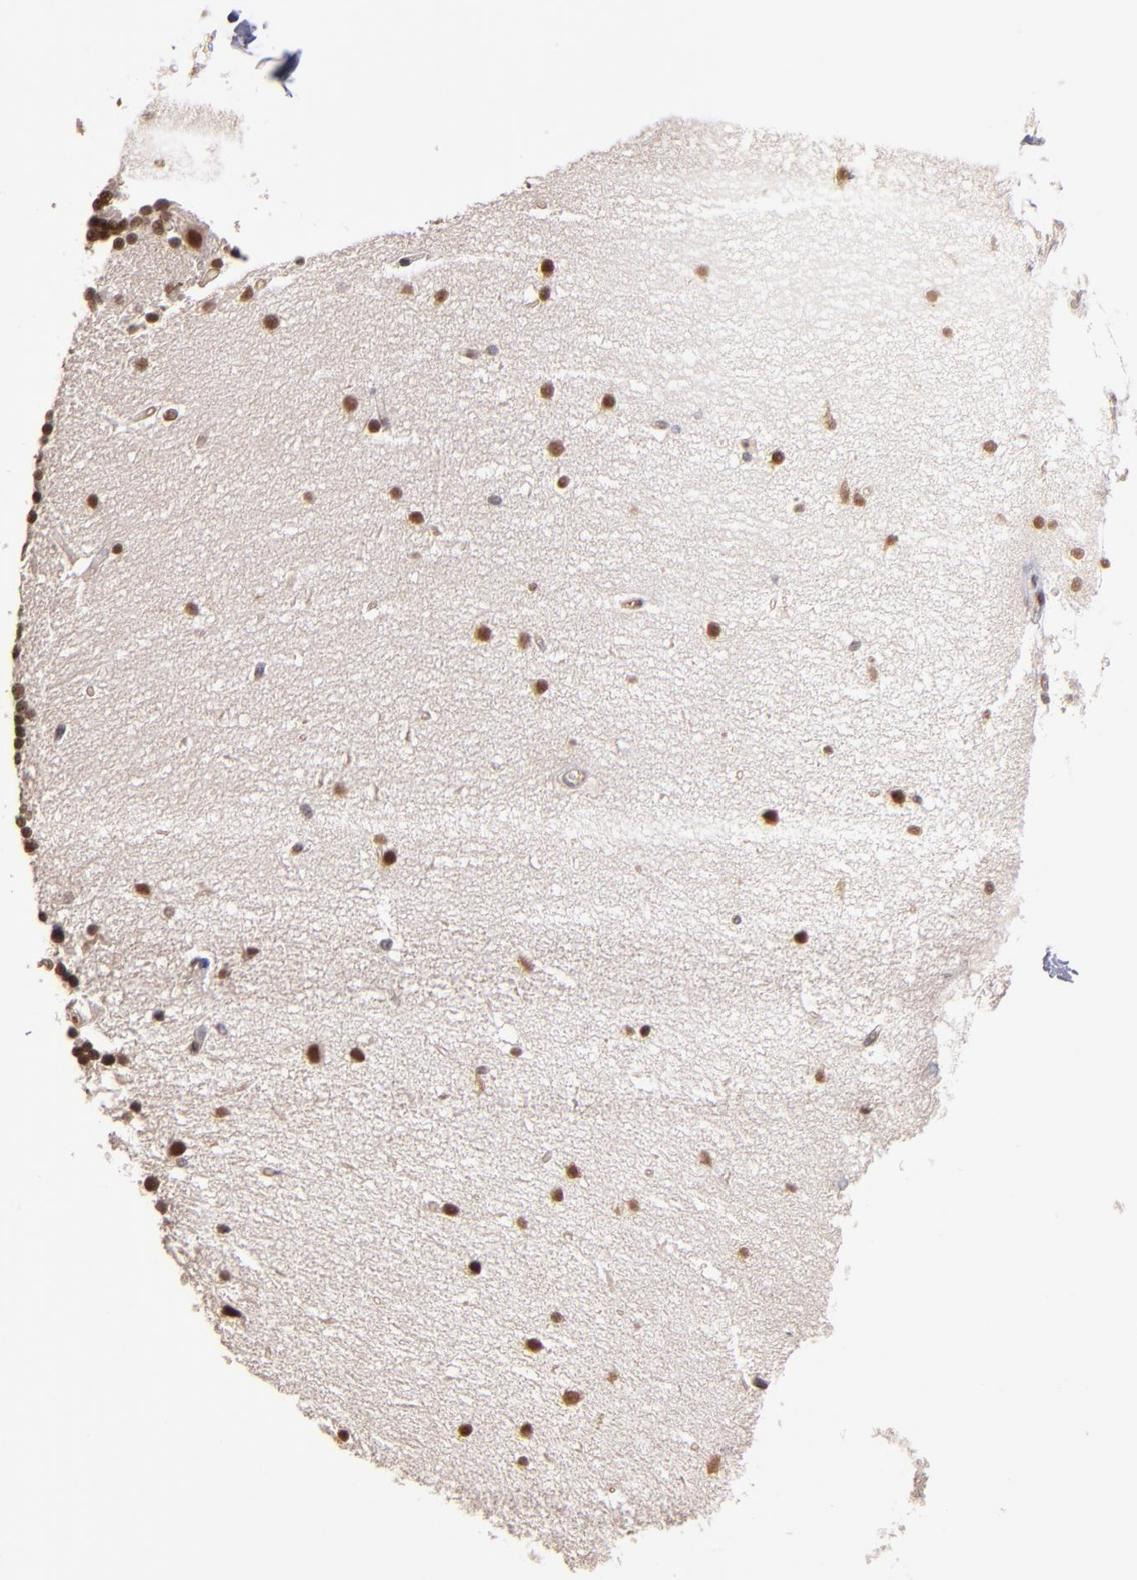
{"staining": {"intensity": "moderate", "quantity": ">75%", "location": "nuclear"}, "tissue": "cerebellum", "cell_type": "Cells in granular layer", "image_type": "normal", "snomed": [{"axis": "morphology", "description": "Normal tissue, NOS"}, {"axis": "topography", "description": "Cerebellum"}], "caption": "Protein analysis of normal cerebellum reveals moderate nuclear staining in approximately >75% of cells in granular layer. Nuclei are stained in blue.", "gene": "TERF2", "patient": {"sex": "female", "age": 54}}